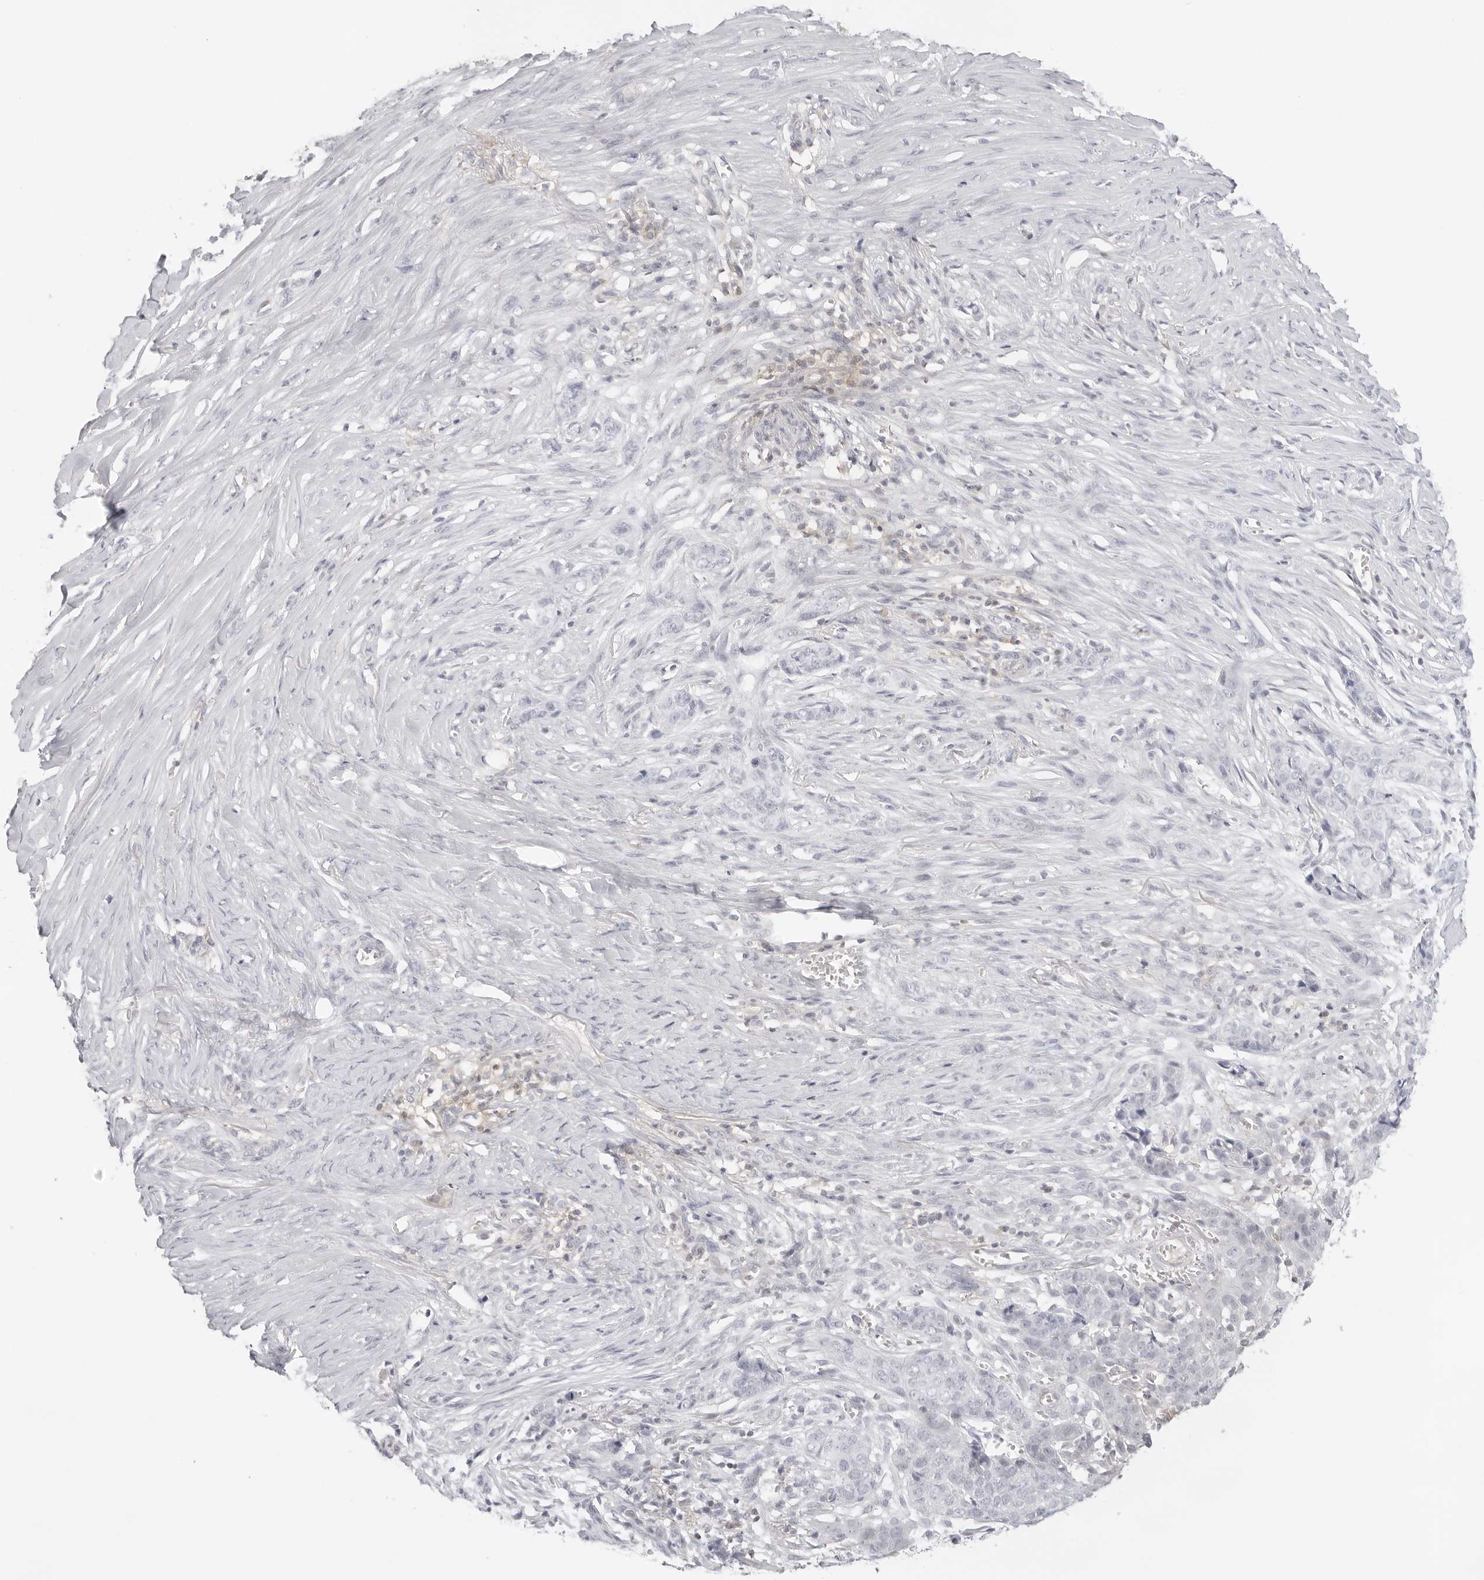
{"staining": {"intensity": "negative", "quantity": "none", "location": "none"}, "tissue": "skin cancer", "cell_type": "Tumor cells", "image_type": "cancer", "snomed": [{"axis": "morphology", "description": "Basal cell carcinoma"}, {"axis": "topography", "description": "Skin"}], "caption": "This is an IHC image of human skin cancer (basal cell carcinoma). There is no staining in tumor cells.", "gene": "TNFRSF14", "patient": {"sex": "female", "age": 64}}